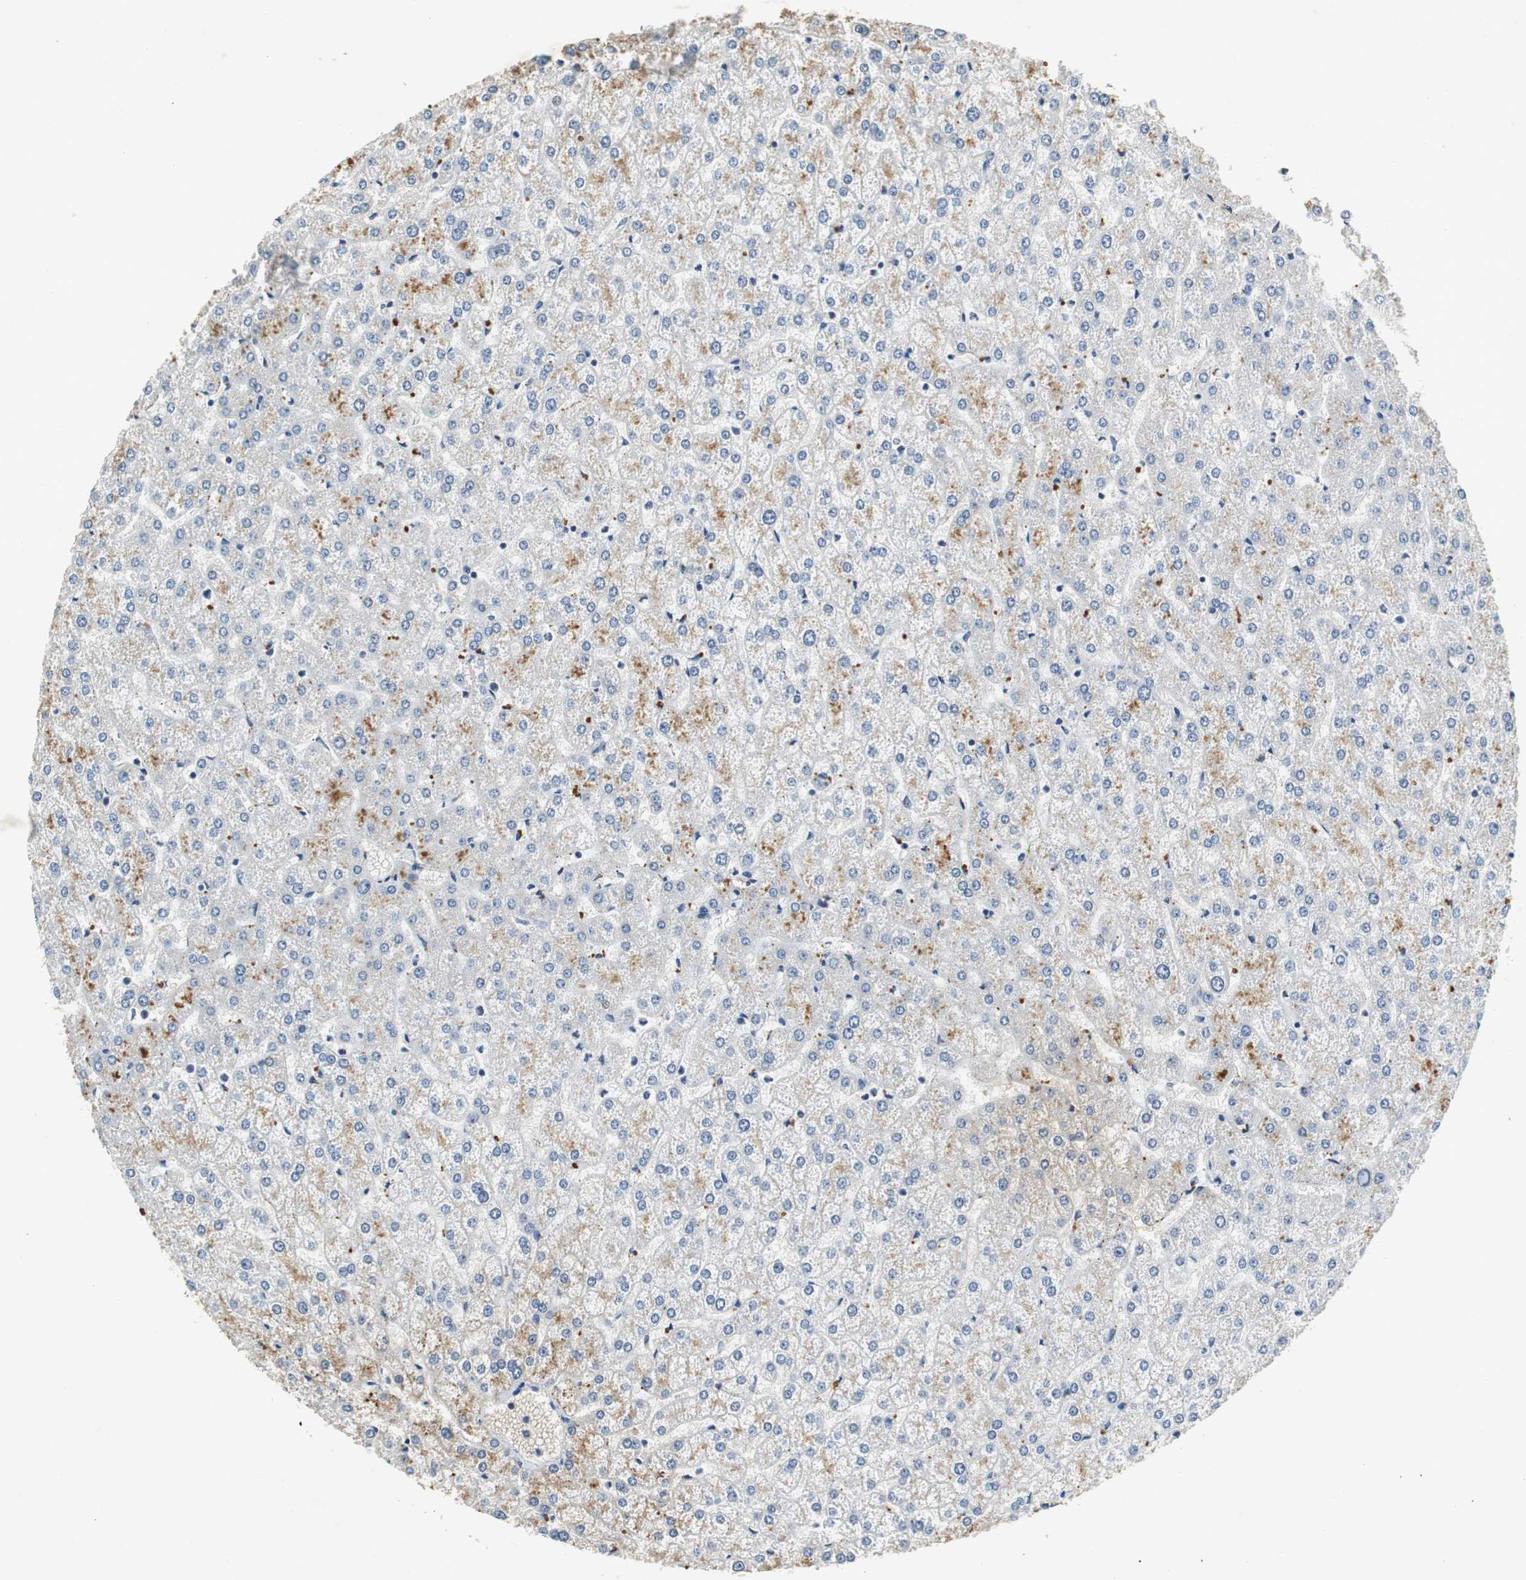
{"staining": {"intensity": "weak", "quantity": "25%-75%", "location": "cytoplasmic/membranous"}, "tissue": "liver", "cell_type": "Cholangiocytes", "image_type": "normal", "snomed": [{"axis": "morphology", "description": "Normal tissue, NOS"}, {"axis": "topography", "description": "Liver"}], "caption": "There is low levels of weak cytoplasmic/membranous positivity in cholangiocytes of unremarkable liver, as demonstrated by immunohistochemical staining (brown color).", "gene": "GLCCI1", "patient": {"sex": "female", "age": 32}}